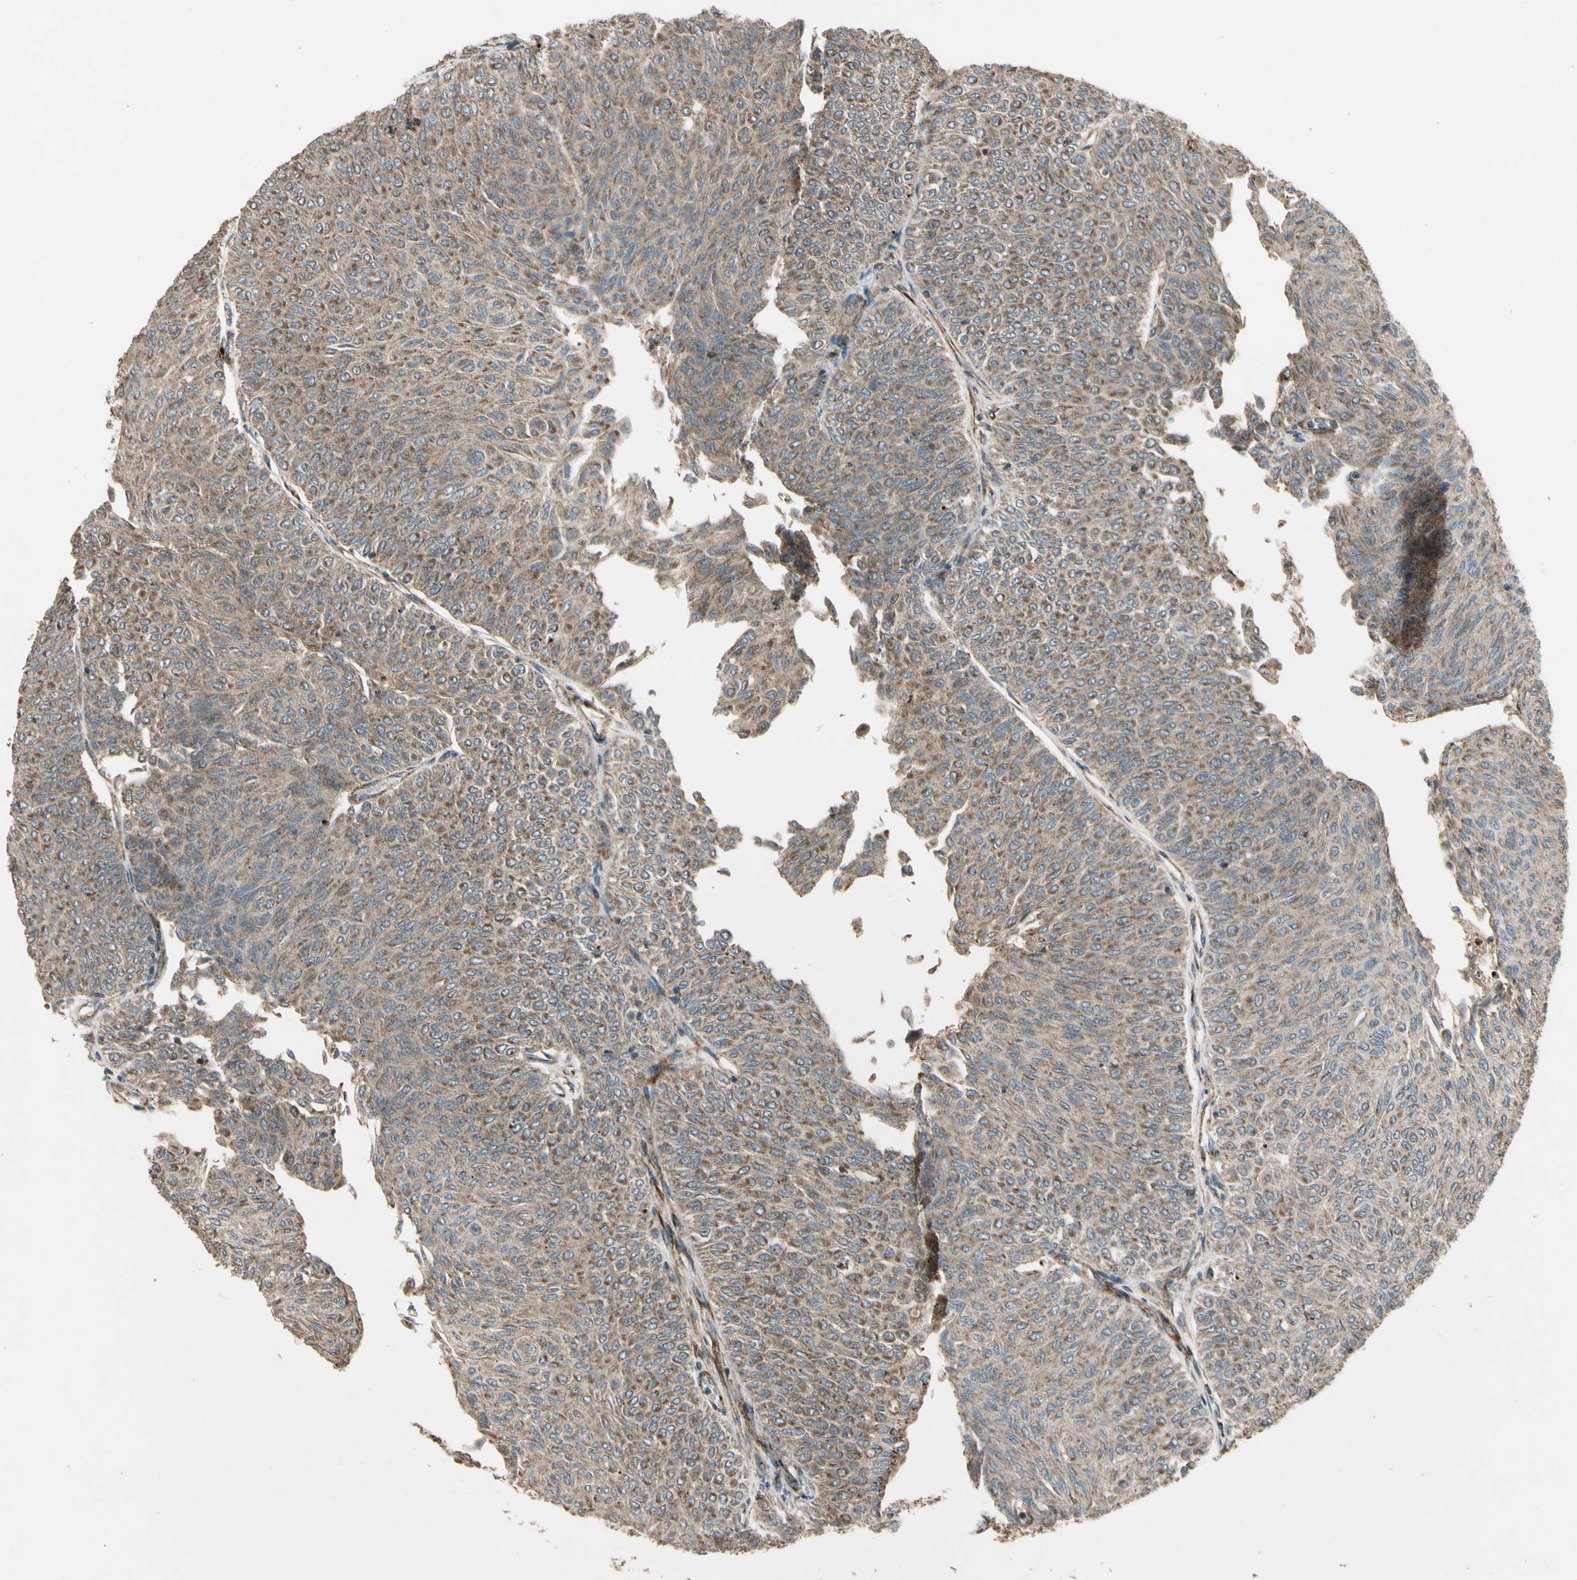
{"staining": {"intensity": "weak", "quantity": ">75%", "location": "cytoplasmic/membranous"}, "tissue": "urothelial cancer", "cell_type": "Tumor cells", "image_type": "cancer", "snomed": [{"axis": "morphology", "description": "Urothelial carcinoma, Low grade"}, {"axis": "topography", "description": "Urinary bladder"}], "caption": "Approximately >75% of tumor cells in human urothelial carcinoma (low-grade) exhibit weak cytoplasmic/membranous protein expression as visualized by brown immunohistochemical staining.", "gene": "GCK", "patient": {"sex": "male", "age": 78}}